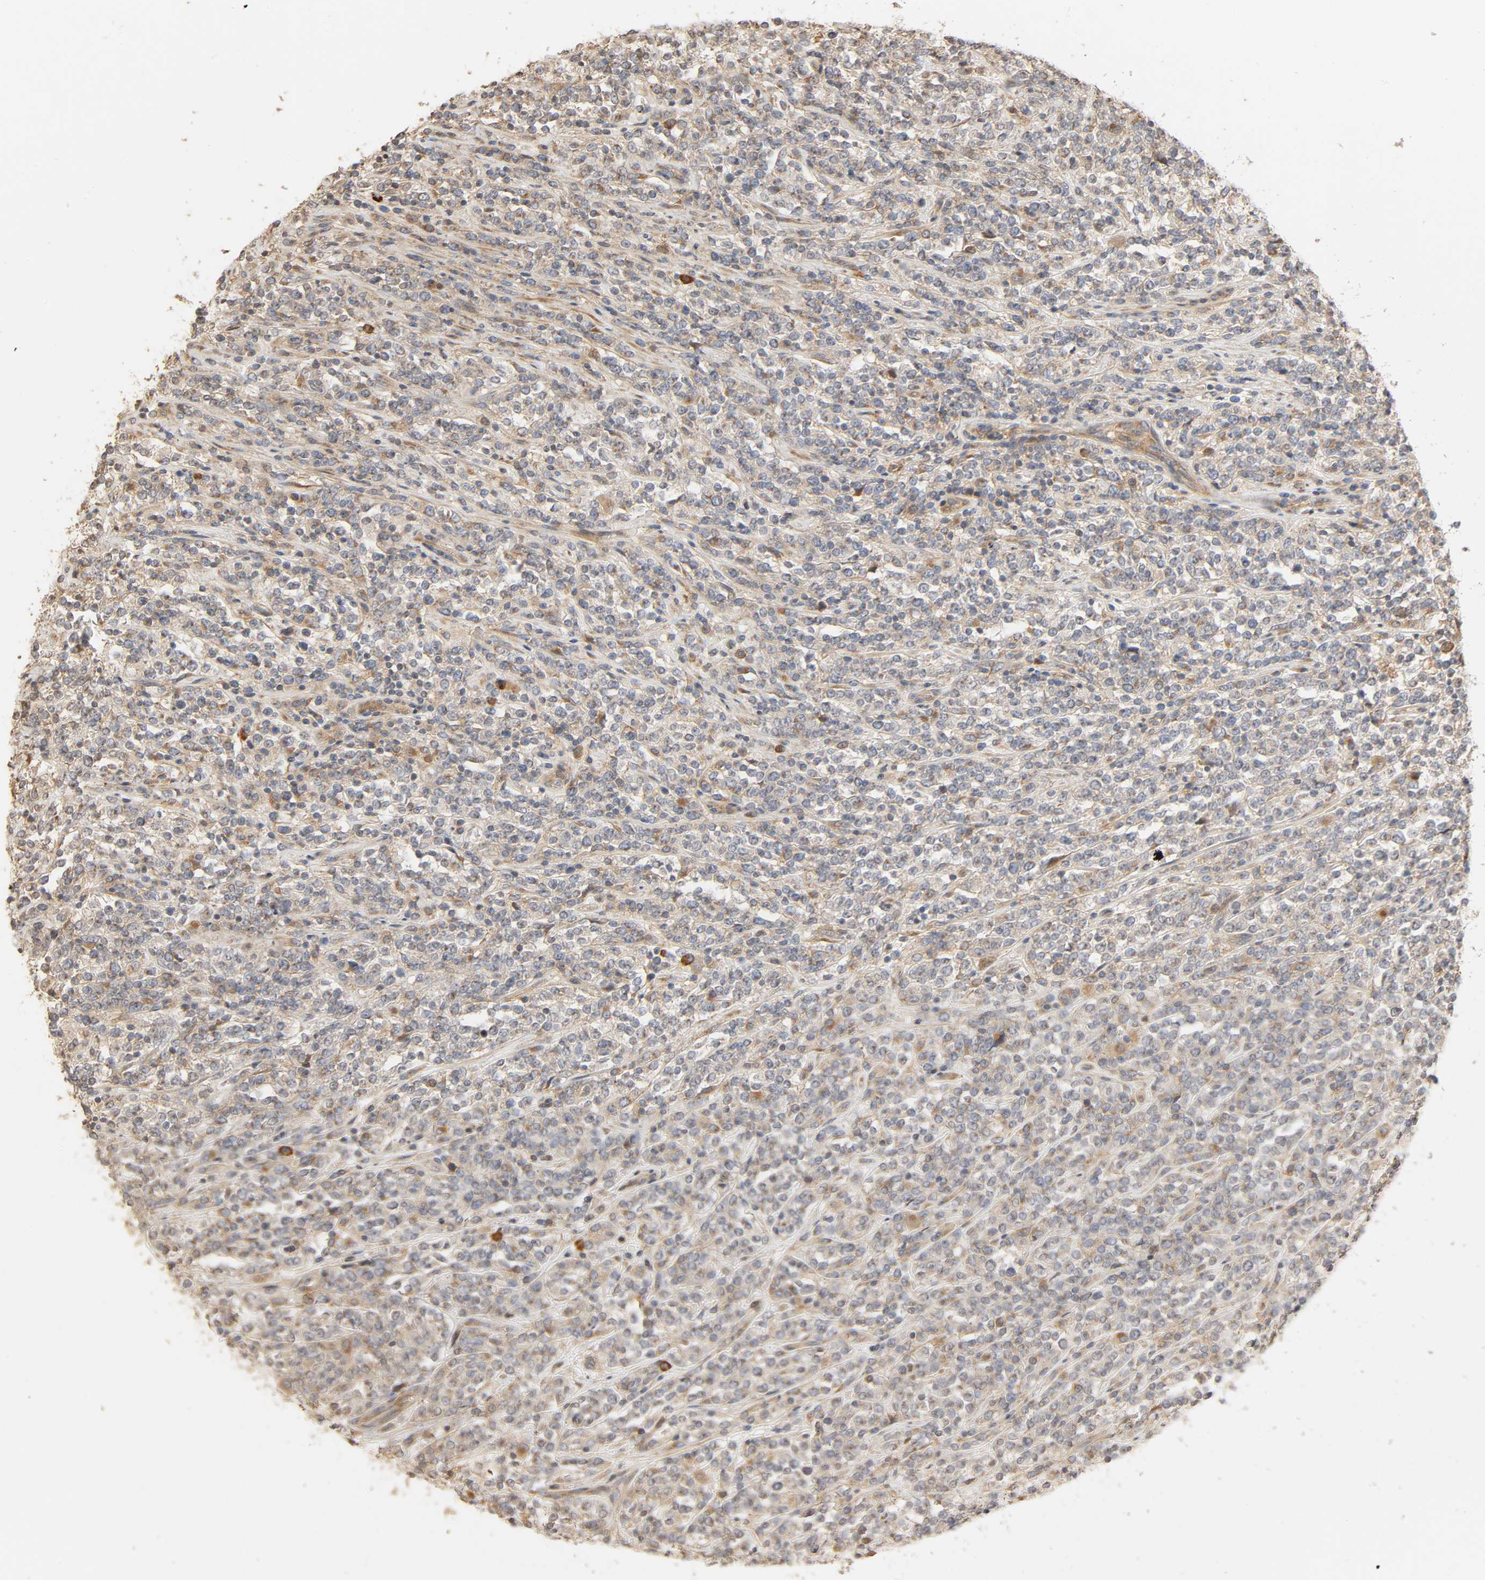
{"staining": {"intensity": "moderate", "quantity": "<25%", "location": "cytoplasmic/membranous"}, "tissue": "lymphoma", "cell_type": "Tumor cells", "image_type": "cancer", "snomed": [{"axis": "morphology", "description": "Malignant lymphoma, non-Hodgkin's type, High grade"}, {"axis": "topography", "description": "Soft tissue"}], "caption": "Protein staining displays moderate cytoplasmic/membranous positivity in about <25% of tumor cells in malignant lymphoma, non-Hodgkin's type (high-grade). (DAB = brown stain, brightfield microscopy at high magnification).", "gene": "SGSM1", "patient": {"sex": "male", "age": 18}}